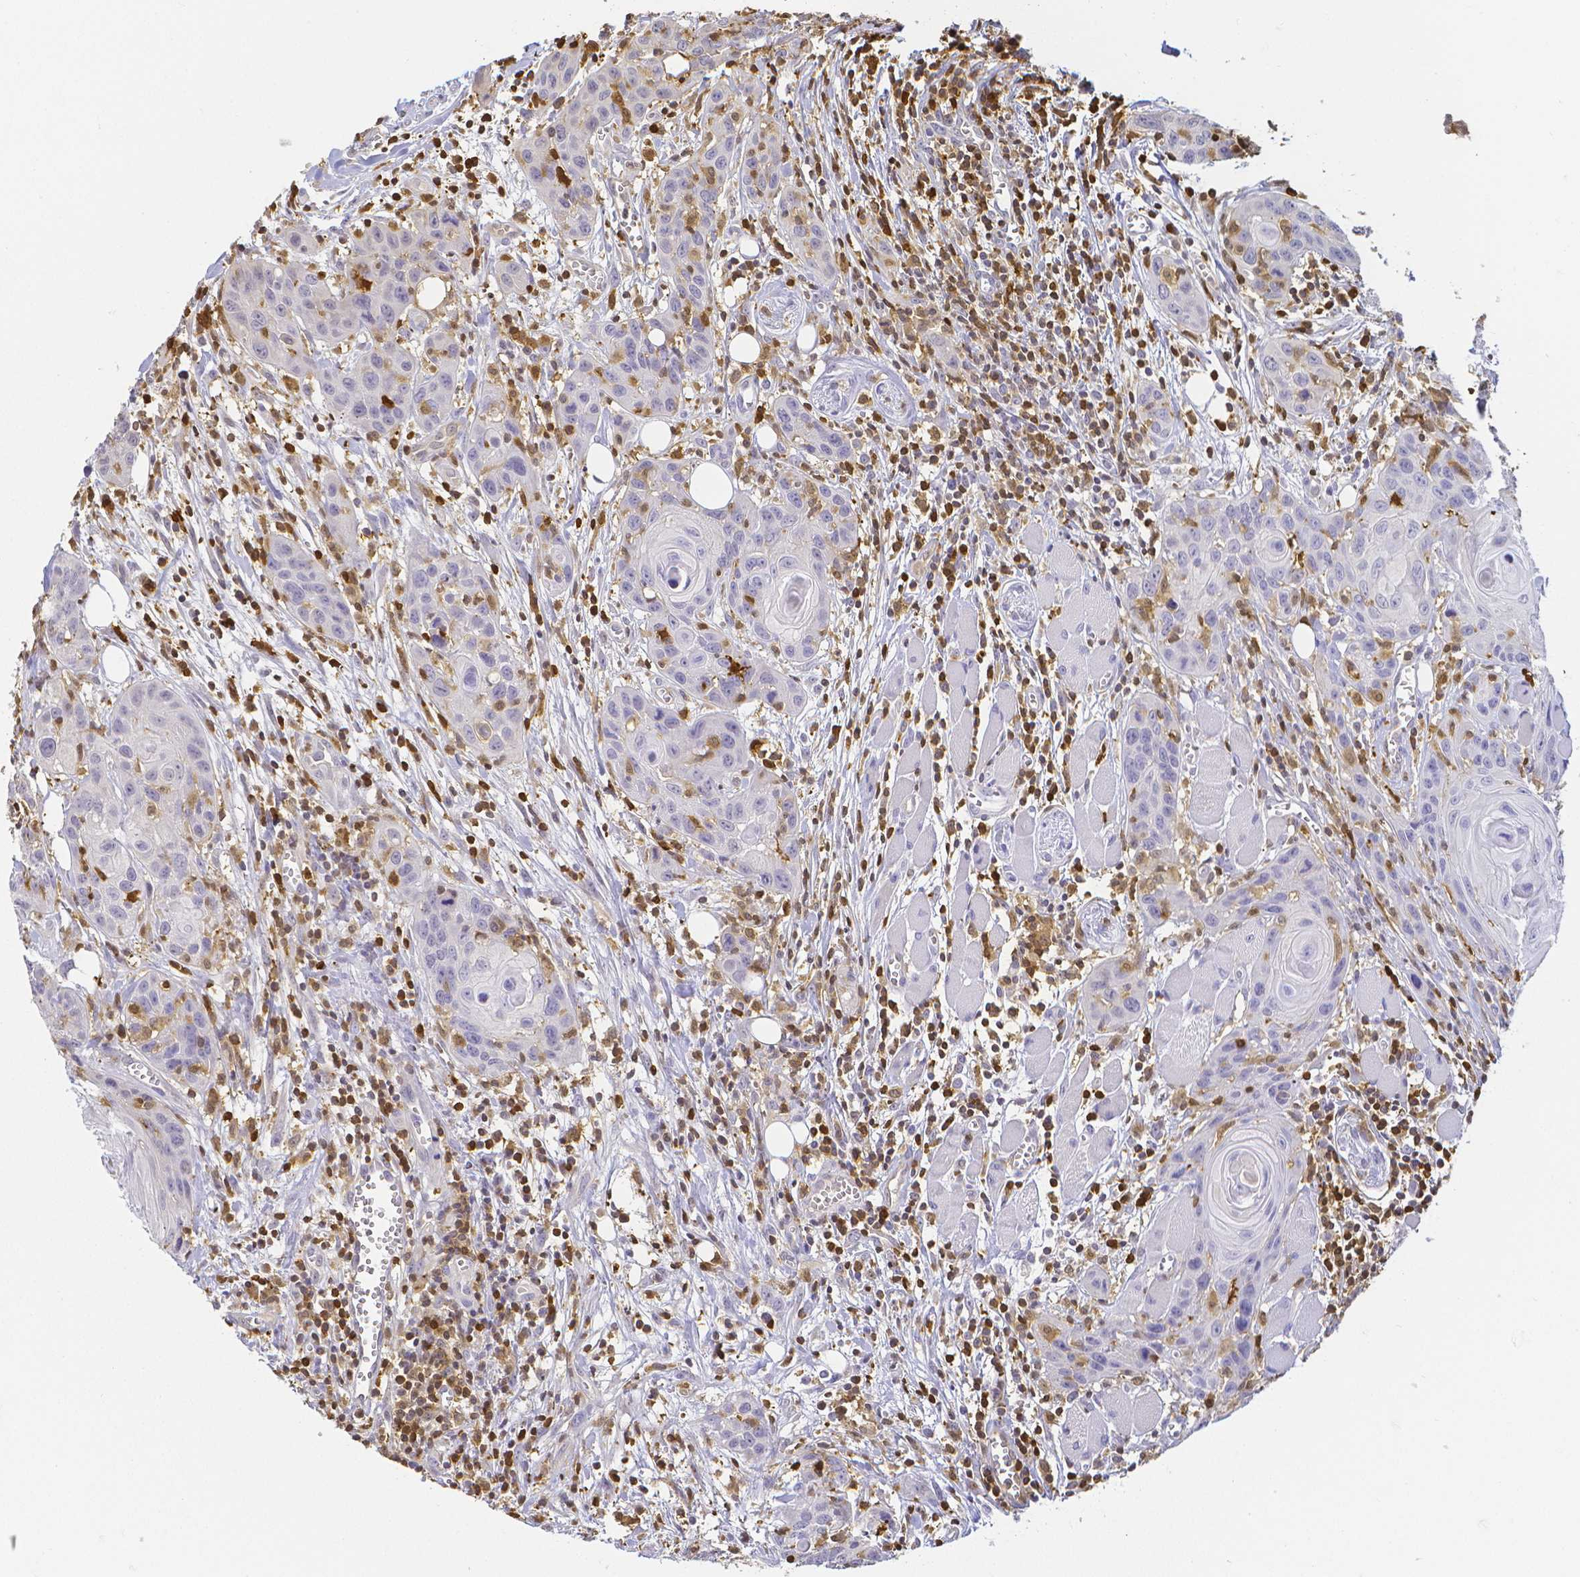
{"staining": {"intensity": "negative", "quantity": "none", "location": "none"}, "tissue": "head and neck cancer", "cell_type": "Tumor cells", "image_type": "cancer", "snomed": [{"axis": "morphology", "description": "Squamous cell carcinoma, NOS"}, {"axis": "topography", "description": "Oral tissue"}, {"axis": "topography", "description": "Head-Neck"}], "caption": "The immunohistochemistry (IHC) micrograph has no significant staining in tumor cells of head and neck squamous cell carcinoma tissue.", "gene": "COTL1", "patient": {"sex": "male", "age": 58}}